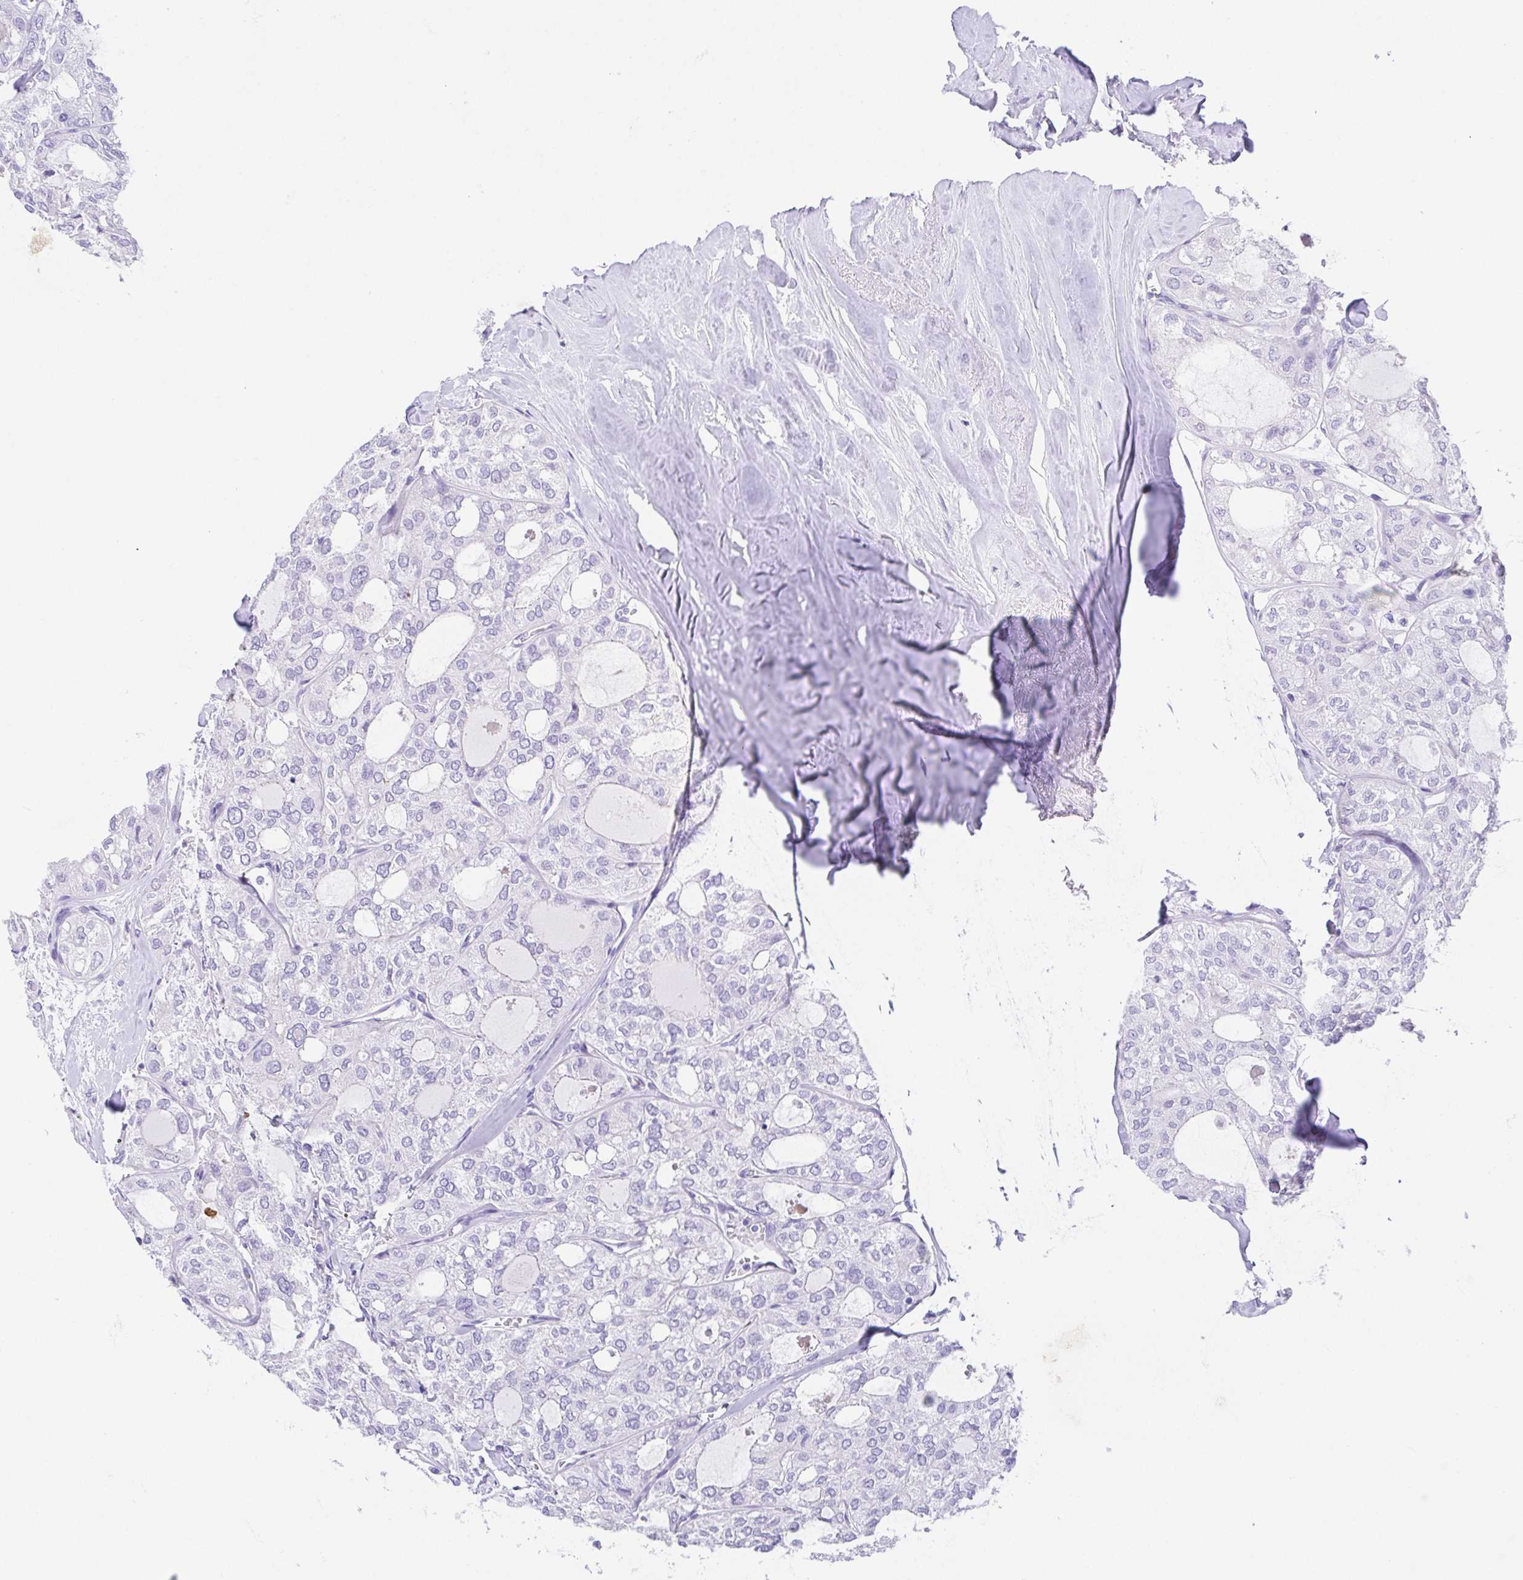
{"staining": {"intensity": "negative", "quantity": "none", "location": "none"}, "tissue": "thyroid cancer", "cell_type": "Tumor cells", "image_type": "cancer", "snomed": [{"axis": "morphology", "description": "Follicular adenoma carcinoma, NOS"}, {"axis": "topography", "description": "Thyroid gland"}], "caption": "Tumor cells show no significant protein staining in thyroid cancer.", "gene": "SPATA4", "patient": {"sex": "male", "age": 75}}